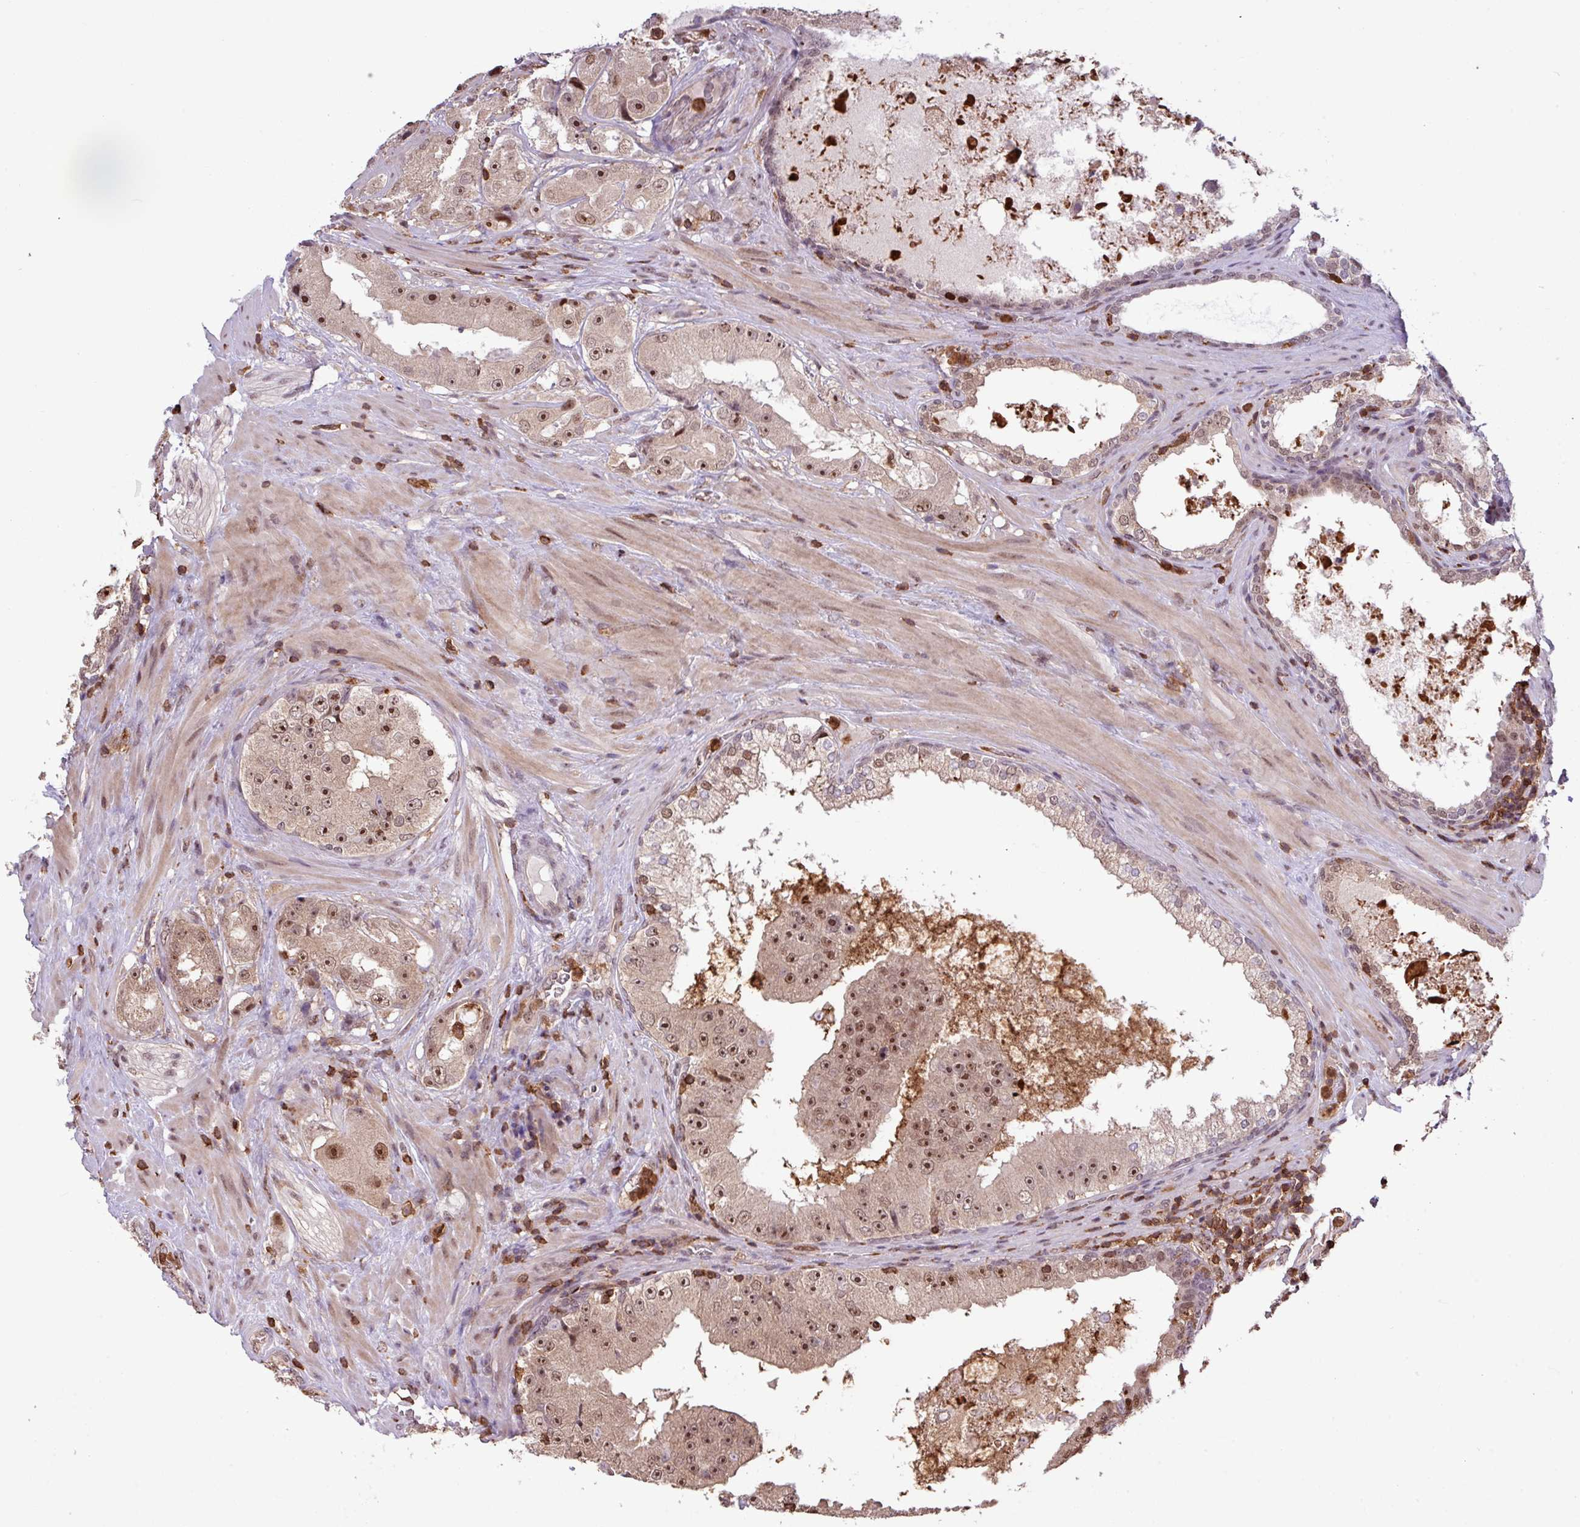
{"staining": {"intensity": "moderate", "quantity": "25%-75%", "location": "cytoplasmic/membranous,nuclear"}, "tissue": "prostate cancer", "cell_type": "Tumor cells", "image_type": "cancer", "snomed": [{"axis": "morphology", "description": "Adenocarcinoma, High grade"}, {"axis": "topography", "description": "Prostate"}], "caption": "Protein staining displays moderate cytoplasmic/membranous and nuclear staining in about 25%-75% of tumor cells in prostate cancer.", "gene": "GON7", "patient": {"sex": "male", "age": 73}}